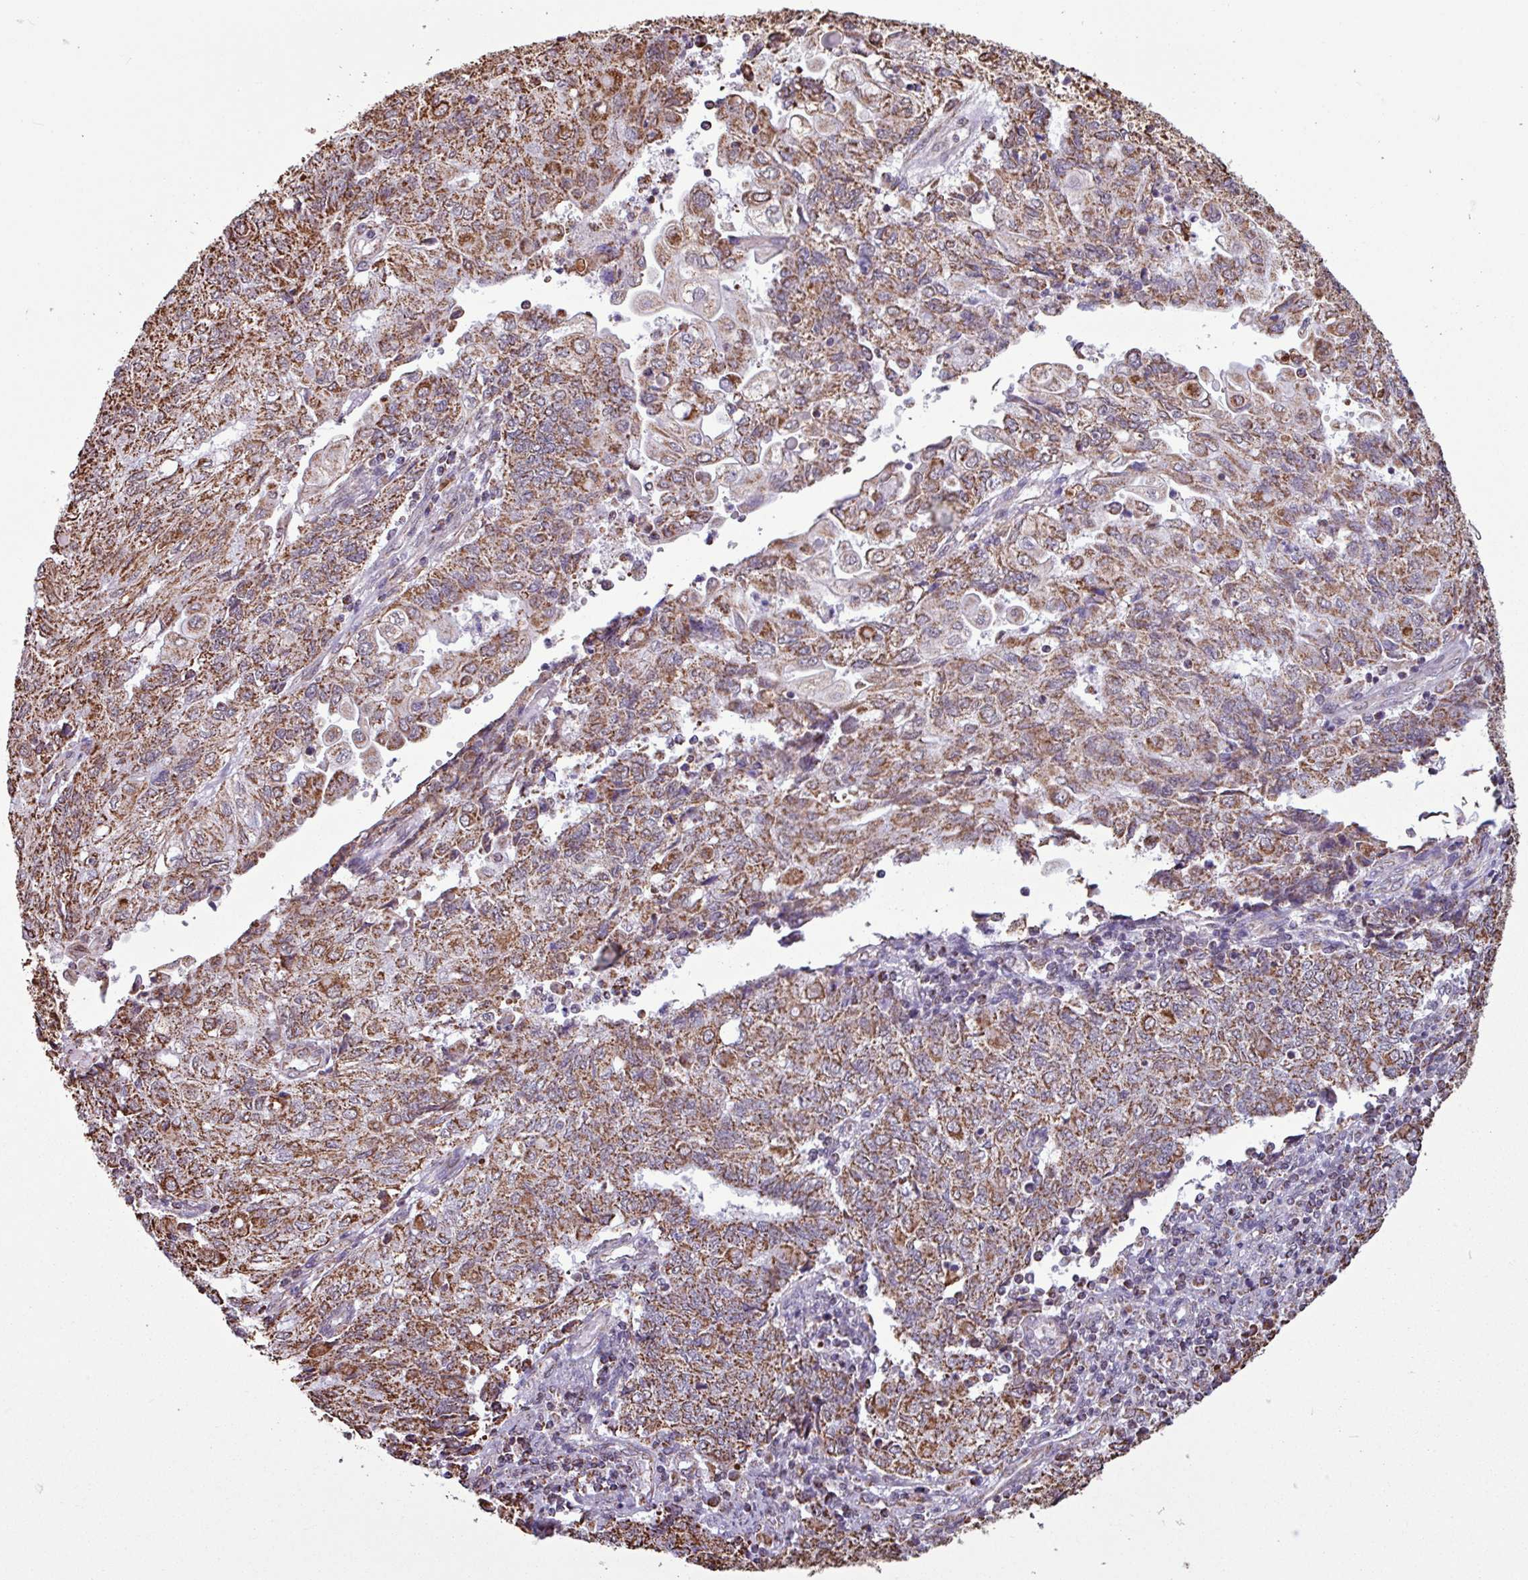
{"staining": {"intensity": "moderate", "quantity": ">75%", "location": "cytoplasmic/membranous"}, "tissue": "endometrial cancer", "cell_type": "Tumor cells", "image_type": "cancer", "snomed": [{"axis": "morphology", "description": "Adenocarcinoma, NOS"}, {"axis": "topography", "description": "Endometrium"}], "caption": "Immunohistochemistry (IHC) histopathology image of neoplastic tissue: human endometrial cancer (adenocarcinoma) stained using immunohistochemistry (IHC) displays medium levels of moderate protein expression localized specifically in the cytoplasmic/membranous of tumor cells, appearing as a cytoplasmic/membranous brown color.", "gene": "ALG8", "patient": {"sex": "female", "age": 54}}